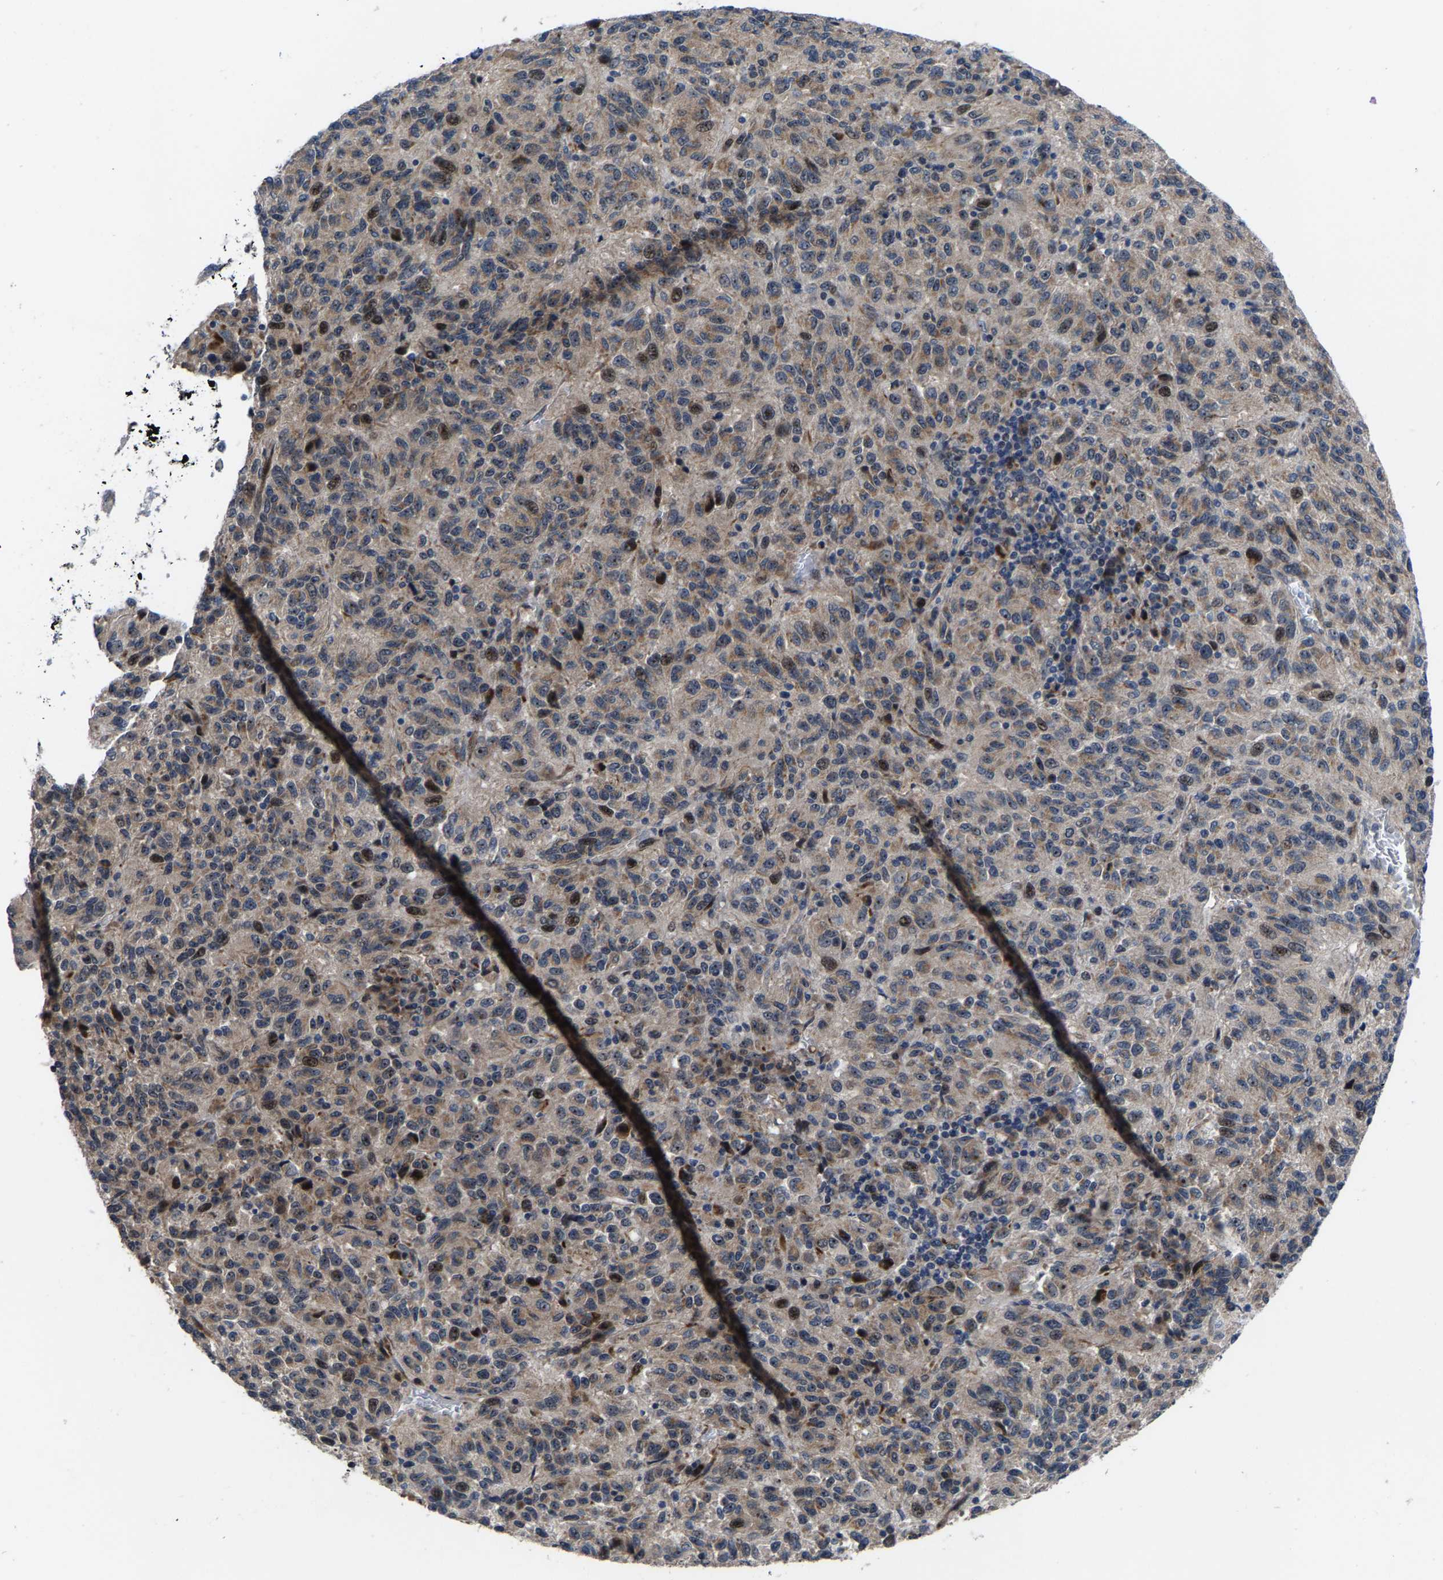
{"staining": {"intensity": "moderate", "quantity": "<25%", "location": "cytoplasmic/membranous,nuclear"}, "tissue": "melanoma", "cell_type": "Tumor cells", "image_type": "cancer", "snomed": [{"axis": "morphology", "description": "Malignant melanoma, Metastatic site"}, {"axis": "topography", "description": "Lung"}], "caption": "Melanoma stained with a protein marker exhibits moderate staining in tumor cells.", "gene": "HAUS6", "patient": {"sex": "male", "age": 64}}